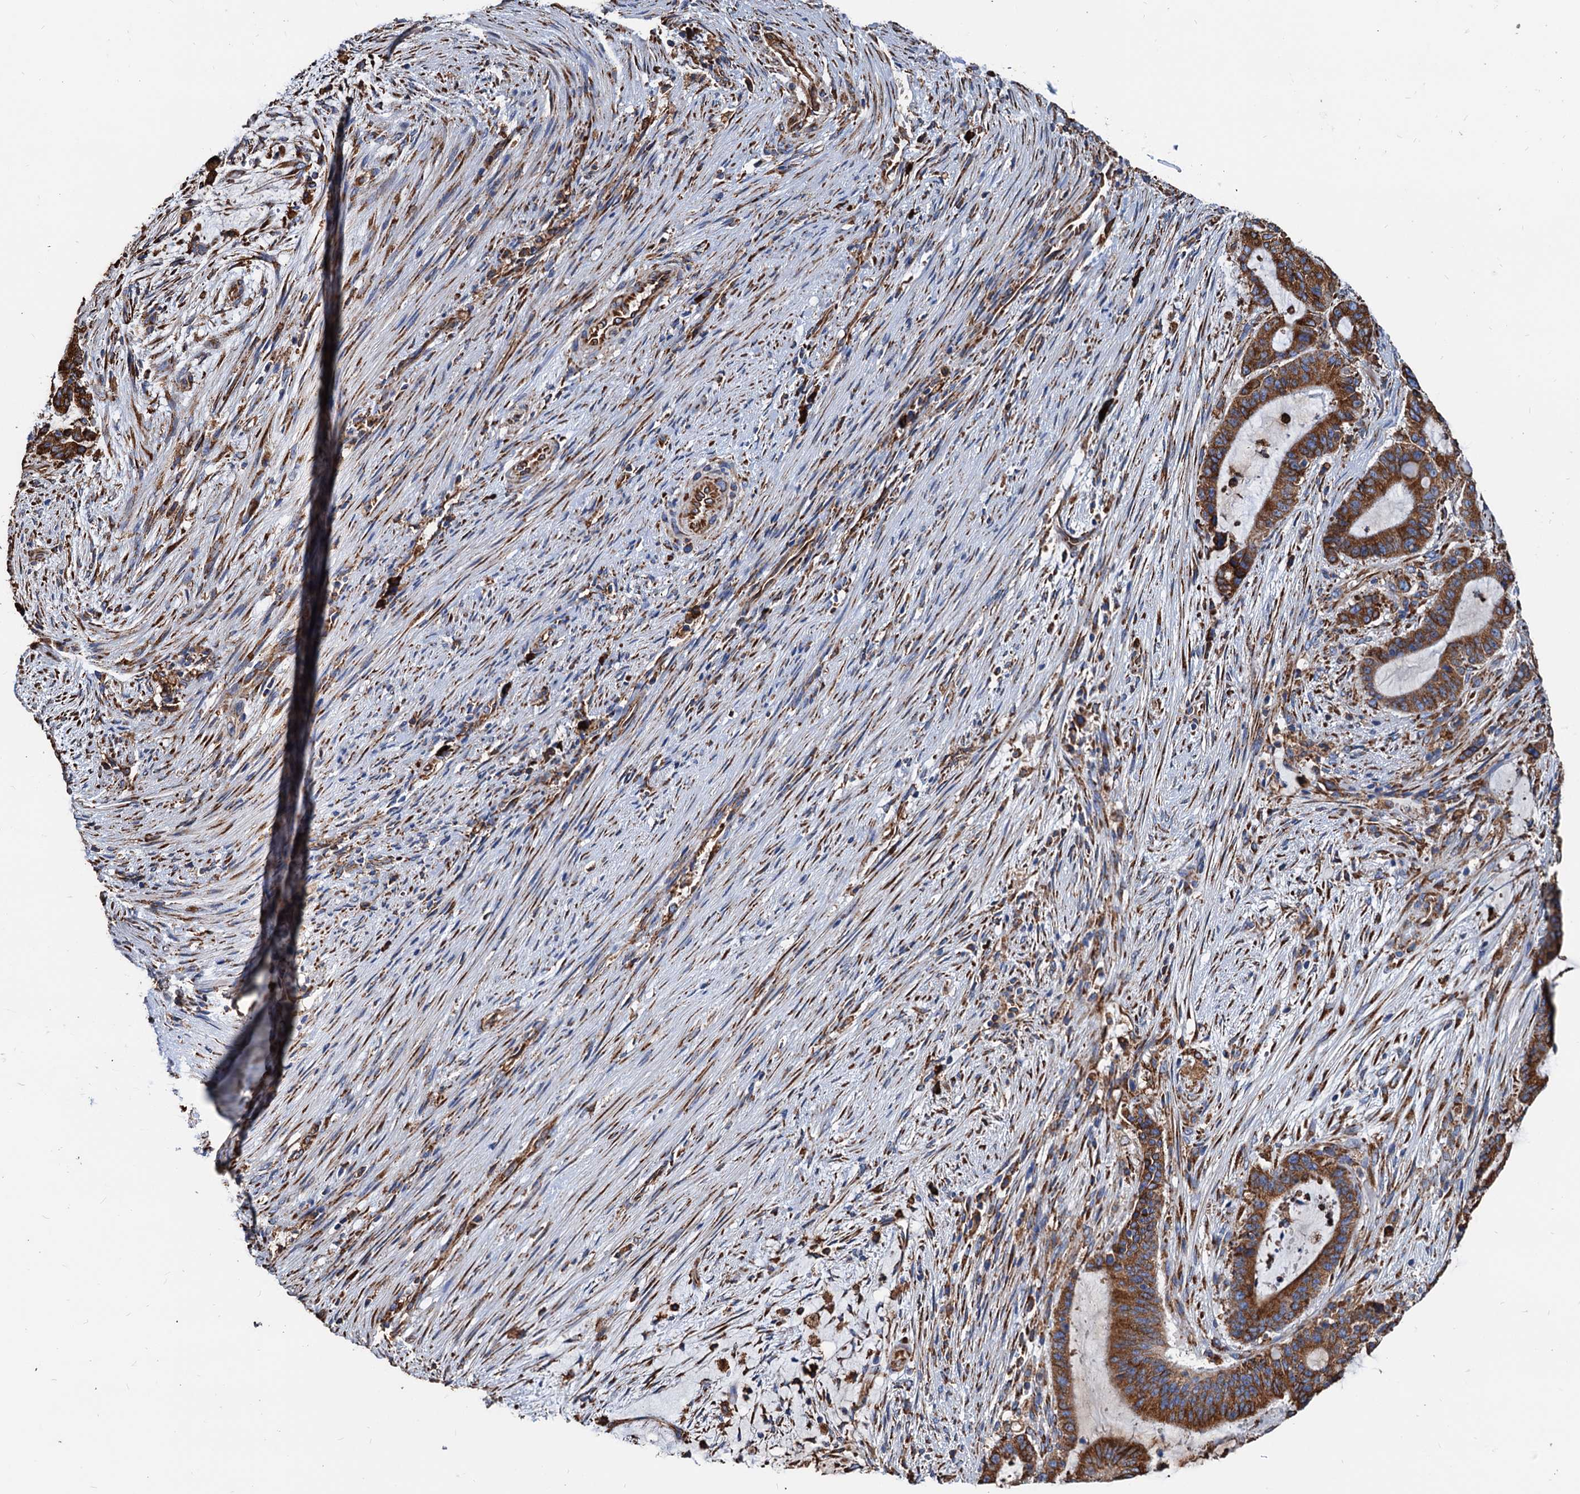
{"staining": {"intensity": "strong", "quantity": ">75%", "location": "cytoplasmic/membranous"}, "tissue": "liver cancer", "cell_type": "Tumor cells", "image_type": "cancer", "snomed": [{"axis": "morphology", "description": "Normal tissue, NOS"}, {"axis": "morphology", "description": "Cholangiocarcinoma"}, {"axis": "topography", "description": "Liver"}, {"axis": "topography", "description": "Peripheral nerve tissue"}], "caption": "Protein staining displays strong cytoplasmic/membranous positivity in approximately >75% of tumor cells in liver cancer (cholangiocarcinoma). (DAB (3,3'-diaminobenzidine) = brown stain, brightfield microscopy at high magnification).", "gene": "HSPA5", "patient": {"sex": "female", "age": 73}}